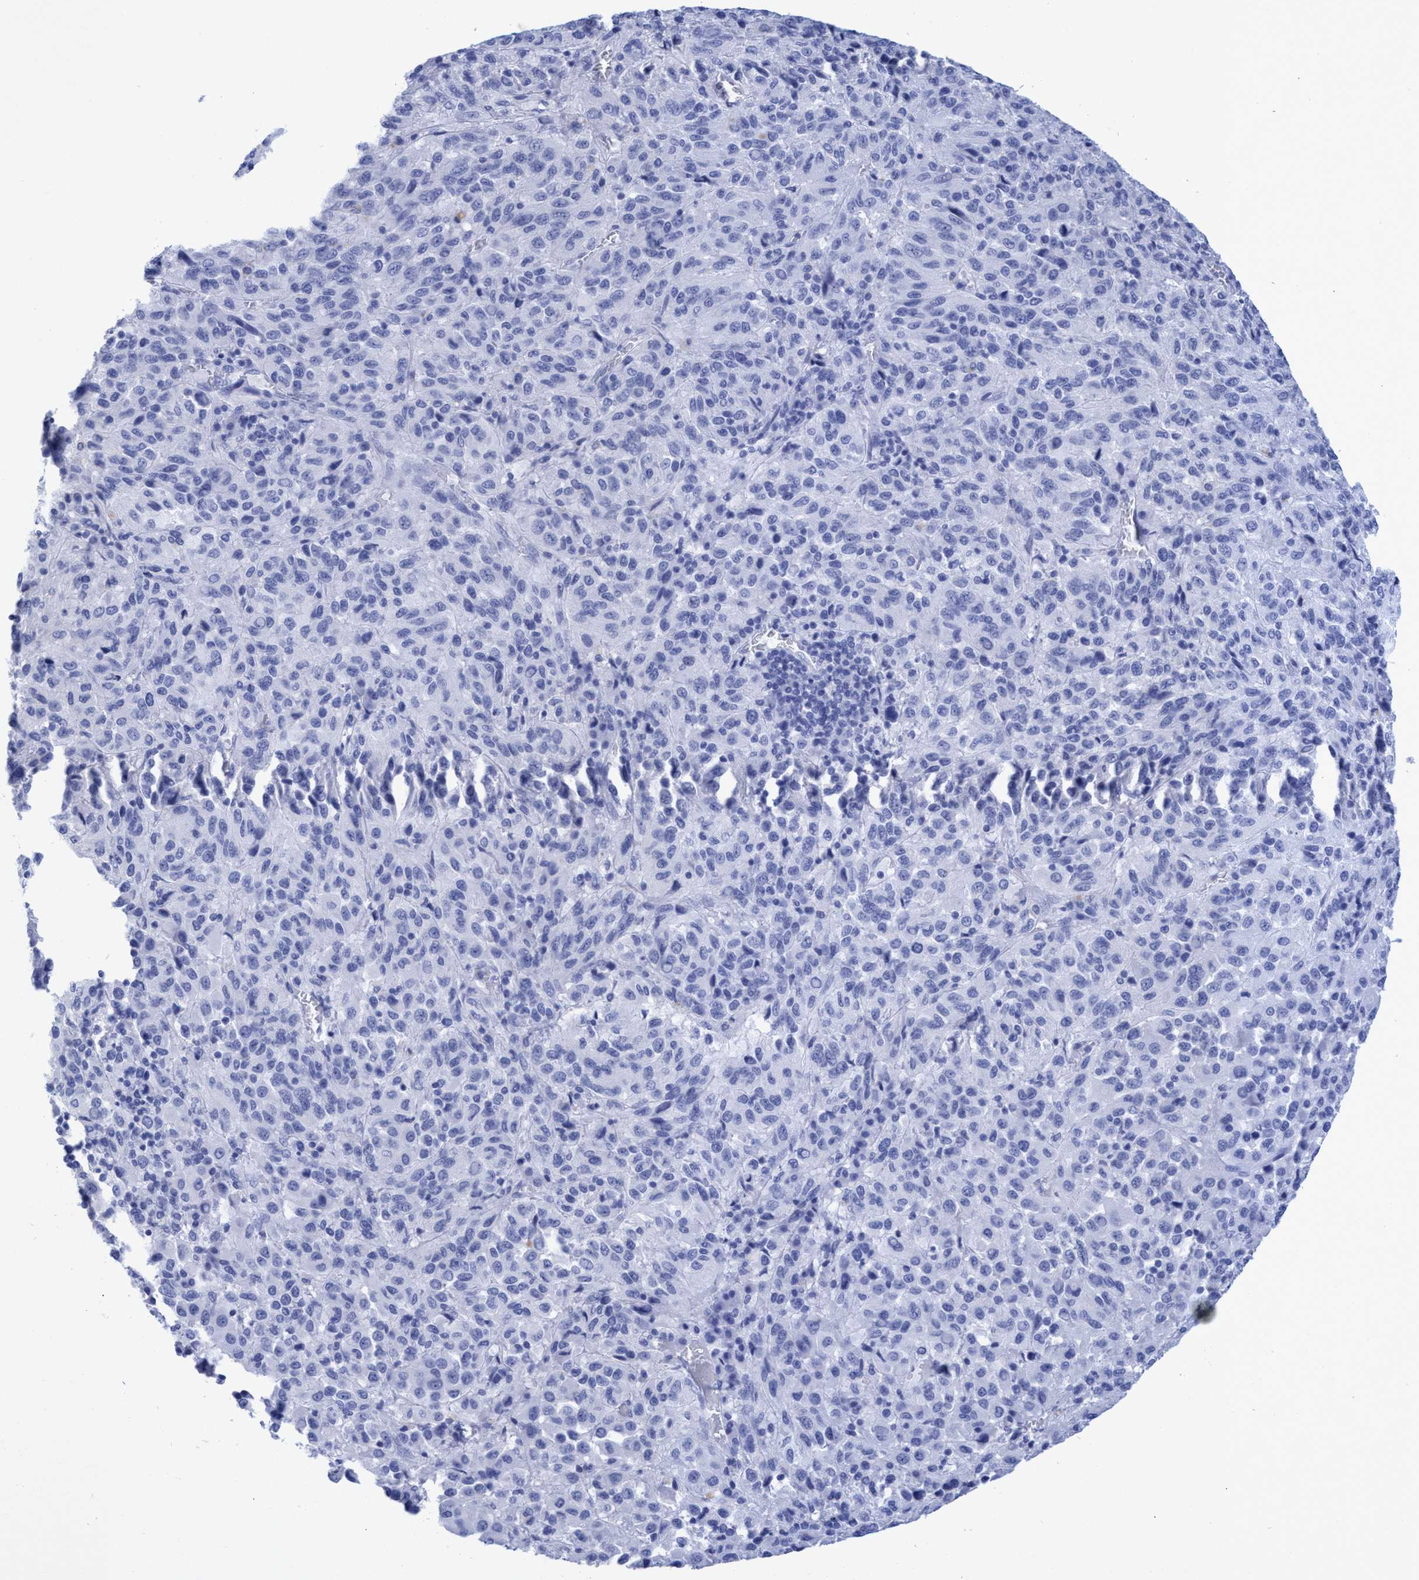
{"staining": {"intensity": "negative", "quantity": "none", "location": "none"}, "tissue": "melanoma", "cell_type": "Tumor cells", "image_type": "cancer", "snomed": [{"axis": "morphology", "description": "Malignant melanoma, Metastatic site"}, {"axis": "topography", "description": "Lung"}], "caption": "This image is of melanoma stained with immunohistochemistry (IHC) to label a protein in brown with the nuclei are counter-stained blue. There is no staining in tumor cells.", "gene": "INSL6", "patient": {"sex": "male", "age": 64}}